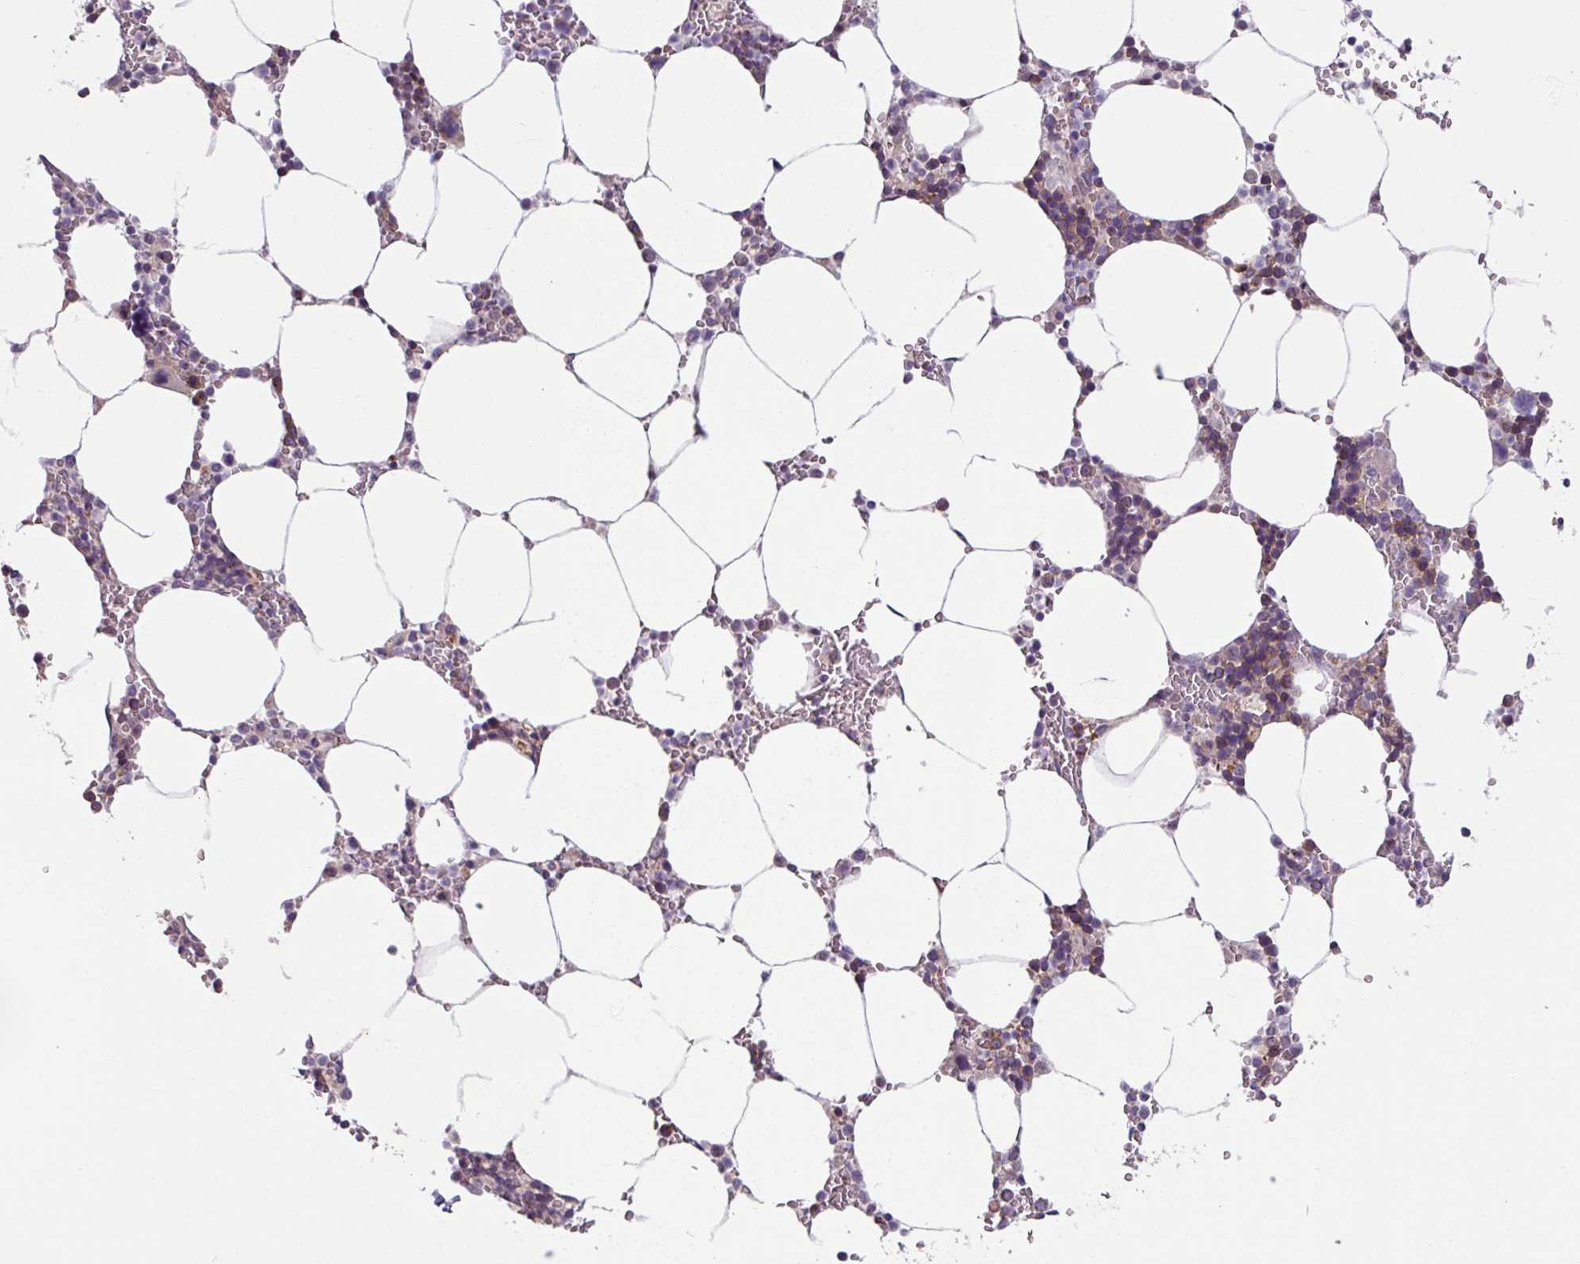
{"staining": {"intensity": "moderate", "quantity": "25%-75%", "location": "cytoplasmic/membranous"}, "tissue": "bone marrow", "cell_type": "Hematopoietic cells", "image_type": "normal", "snomed": [{"axis": "morphology", "description": "Normal tissue, NOS"}, {"axis": "topography", "description": "Bone marrow"}], "caption": "Normal bone marrow exhibits moderate cytoplasmic/membranous staining in about 25%-75% of hematopoietic cells The staining was performed using DAB to visualize the protein expression in brown, while the nuclei were stained in blue with hematoxylin (Magnification: 20x)..", "gene": "OGFOD3", "patient": {"sex": "male", "age": 70}}